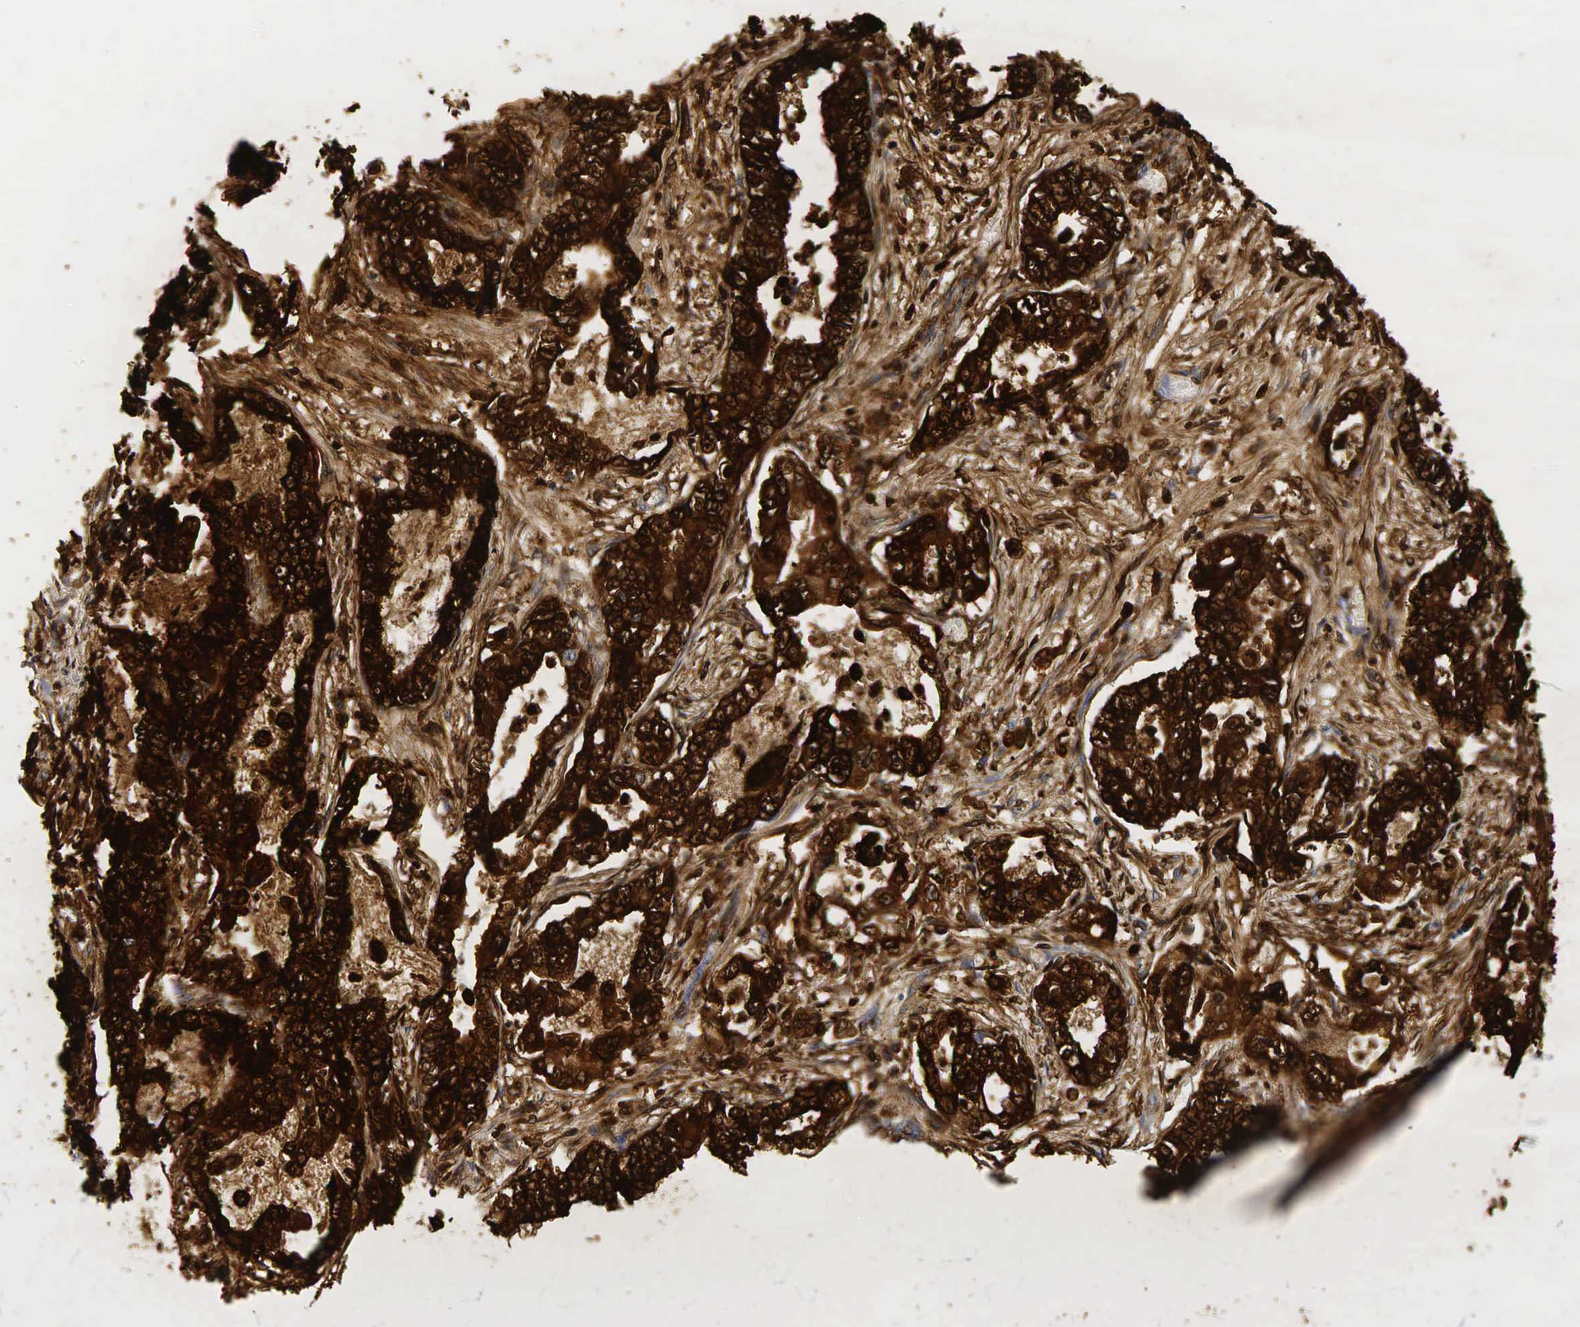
{"staining": {"intensity": "strong", "quantity": ">75%", "location": "cytoplasmic/membranous"}, "tissue": "stomach cancer", "cell_type": "Tumor cells", "image_type": "cancer", "snomed": [{"axis": "morphology", "description": "Adenocarcinoma, NOS"}, {"axis": "topography", "description": "Pancreas"}, {"axis": "topography", "description": "Stomach, upper"}], "caption": "About >75% of tumor cells in human stomach cancer (adenocarcinoma) demonstrate strong cytoplasmic/membranous protein expression as visualized by brown immunohistochemical staining.", "gene": "LYZ", "patient": {"sex": "male", "age": 77}}